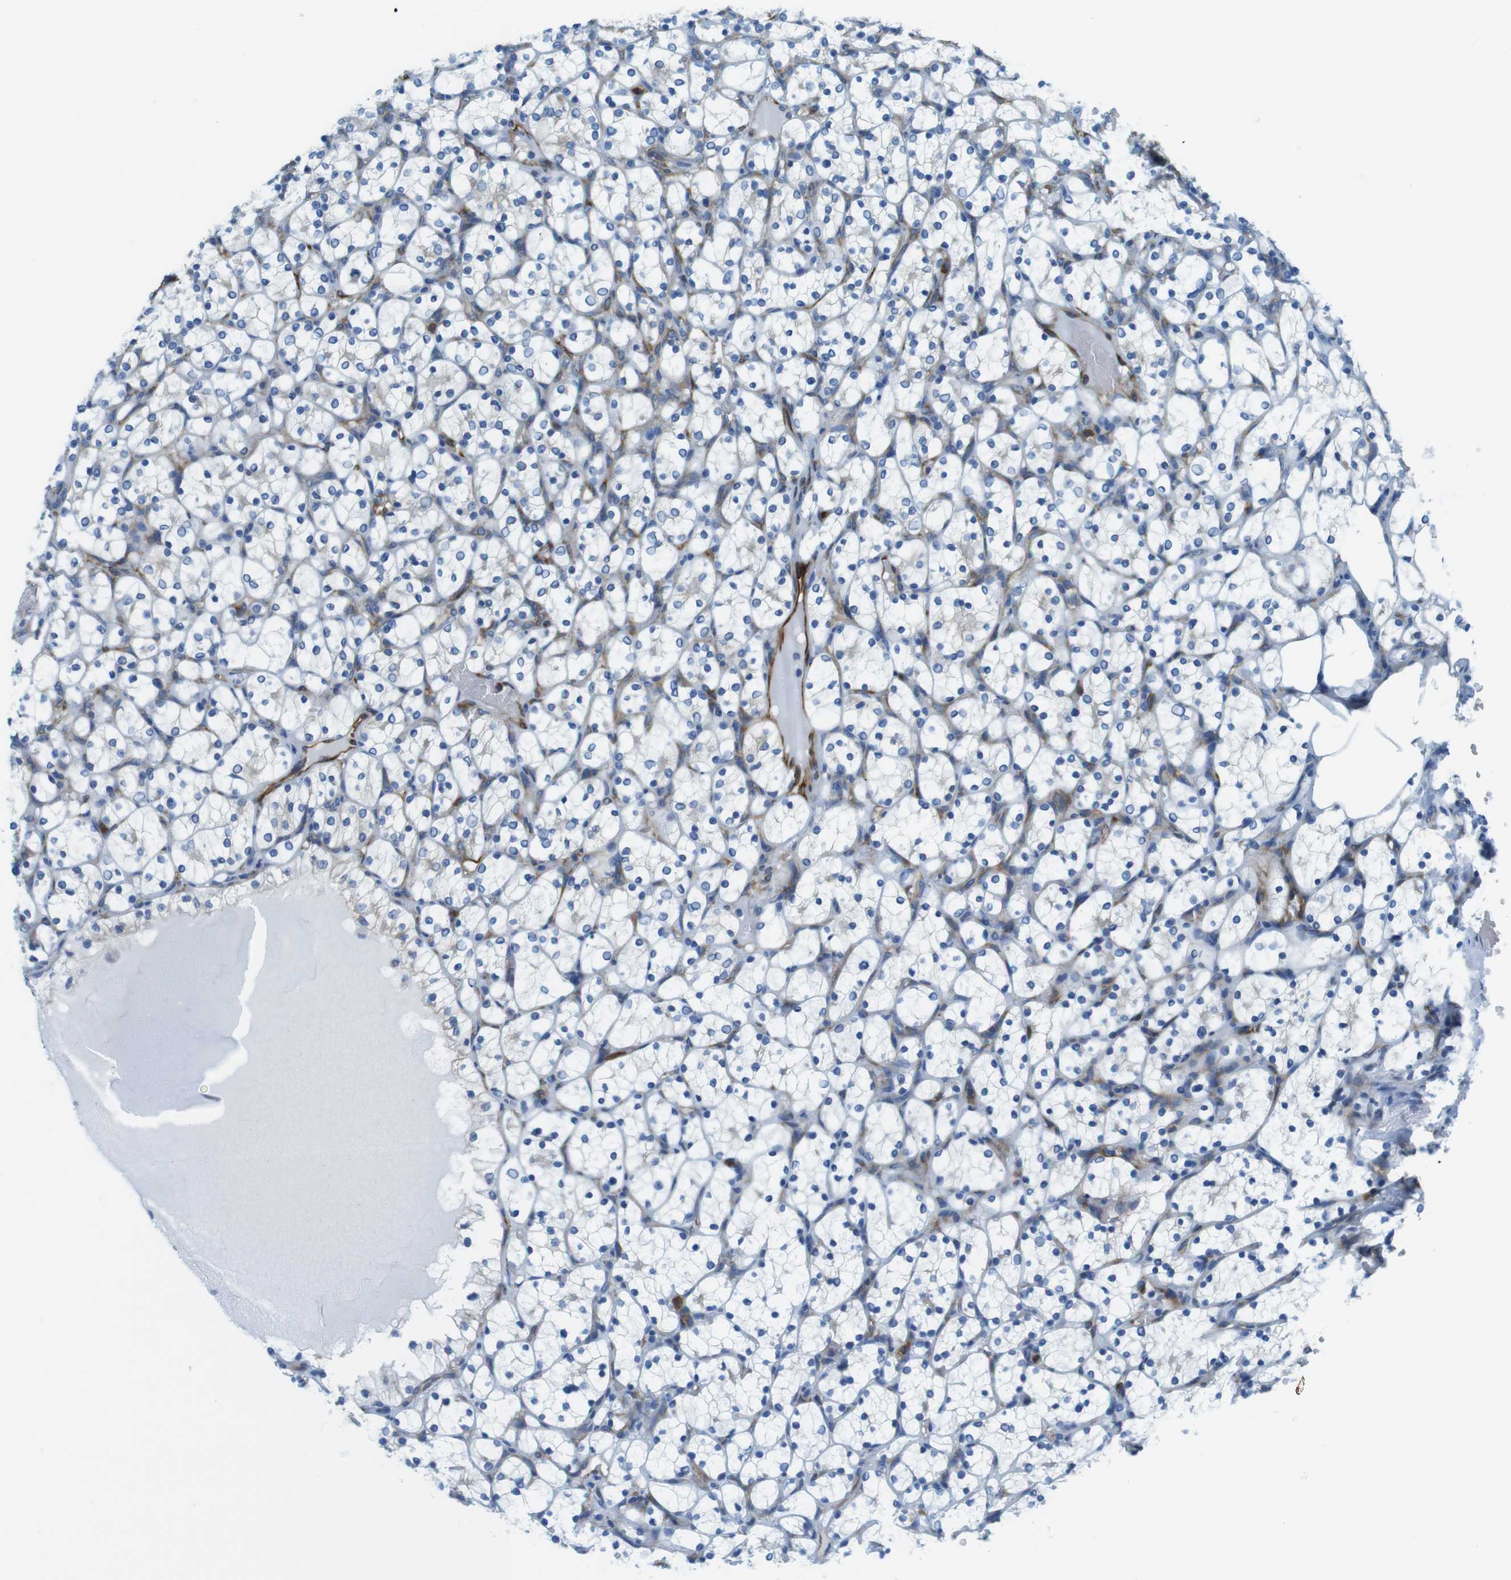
{"staining": {"intensity": "negative", "quantity": "none", "location": "none"}, "tissue": "renal cancer", "cell_type": "Tumor cells", "image_type": "cancer", "snomed": [{"axis": "morphology", "description": "Adenocarcinoma, NOS"}, {"axis": "topography", "description": "Kidney"}], "caption": "The IHC histopathology image has no significant staining in tumor cells of renal adenocarcinoma tissue. Nuclei are stained in blue.", "gene": "EMP2", "patient": {"sex": "female", "age": 69}}